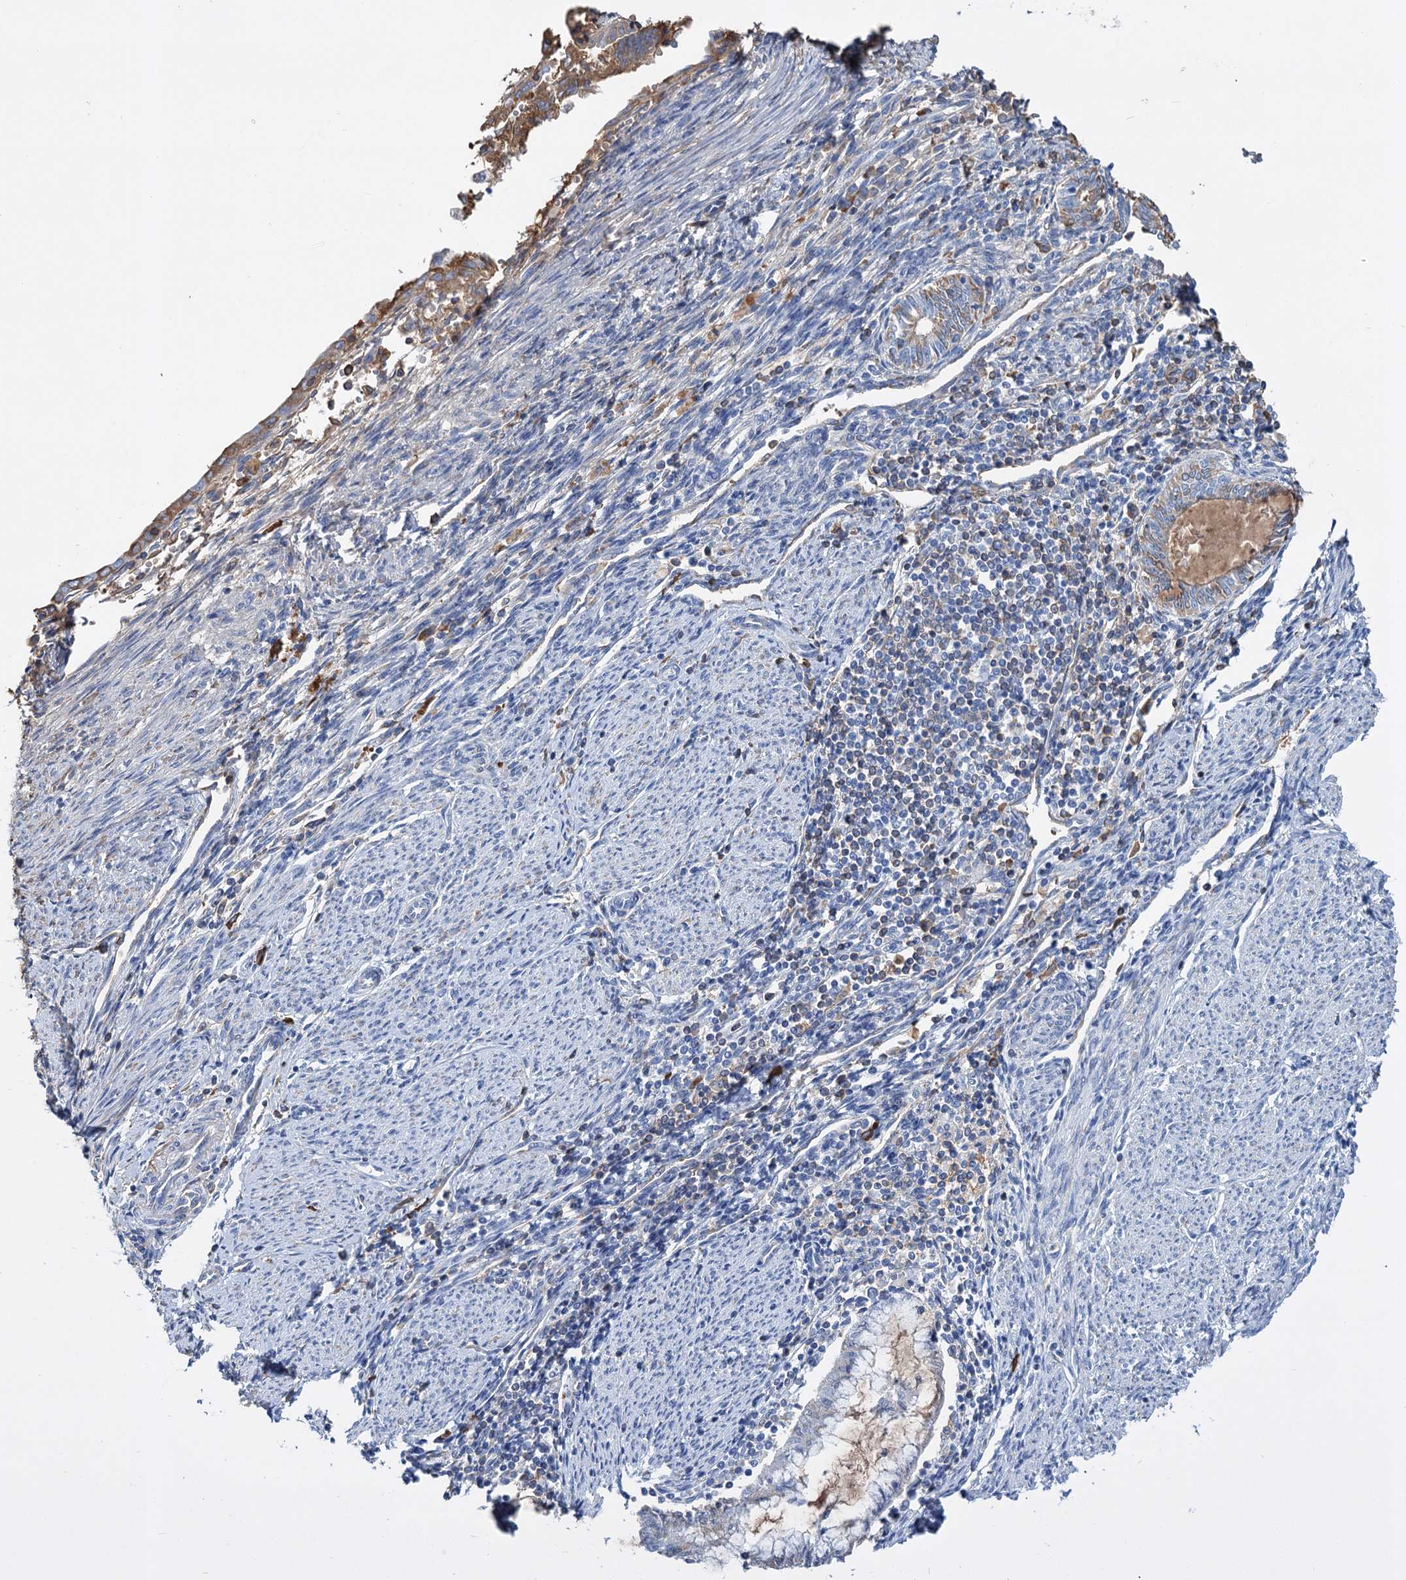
{"staining": {"intensity": "moderate", "quantity": "<25%", "location": "cytoplasmic/membranous"}, "tissue": "endometrial cancer", "cell_type": "Tumor cells", "image_type": "cancer", "snomed": [{"axis": "morphology", "description": "Adenocarcinoma, NOS"}, {"axis": "topography", "description": "Endometrium"}], "caption": "Immunohistochemical staining of endometrial cancer shows low levels of moderate cytoplasmic/membranous staining in approximately <25% of tumor cells.", "gene": "FBXW12", "patient": {"sex": "female", "age": 79}}